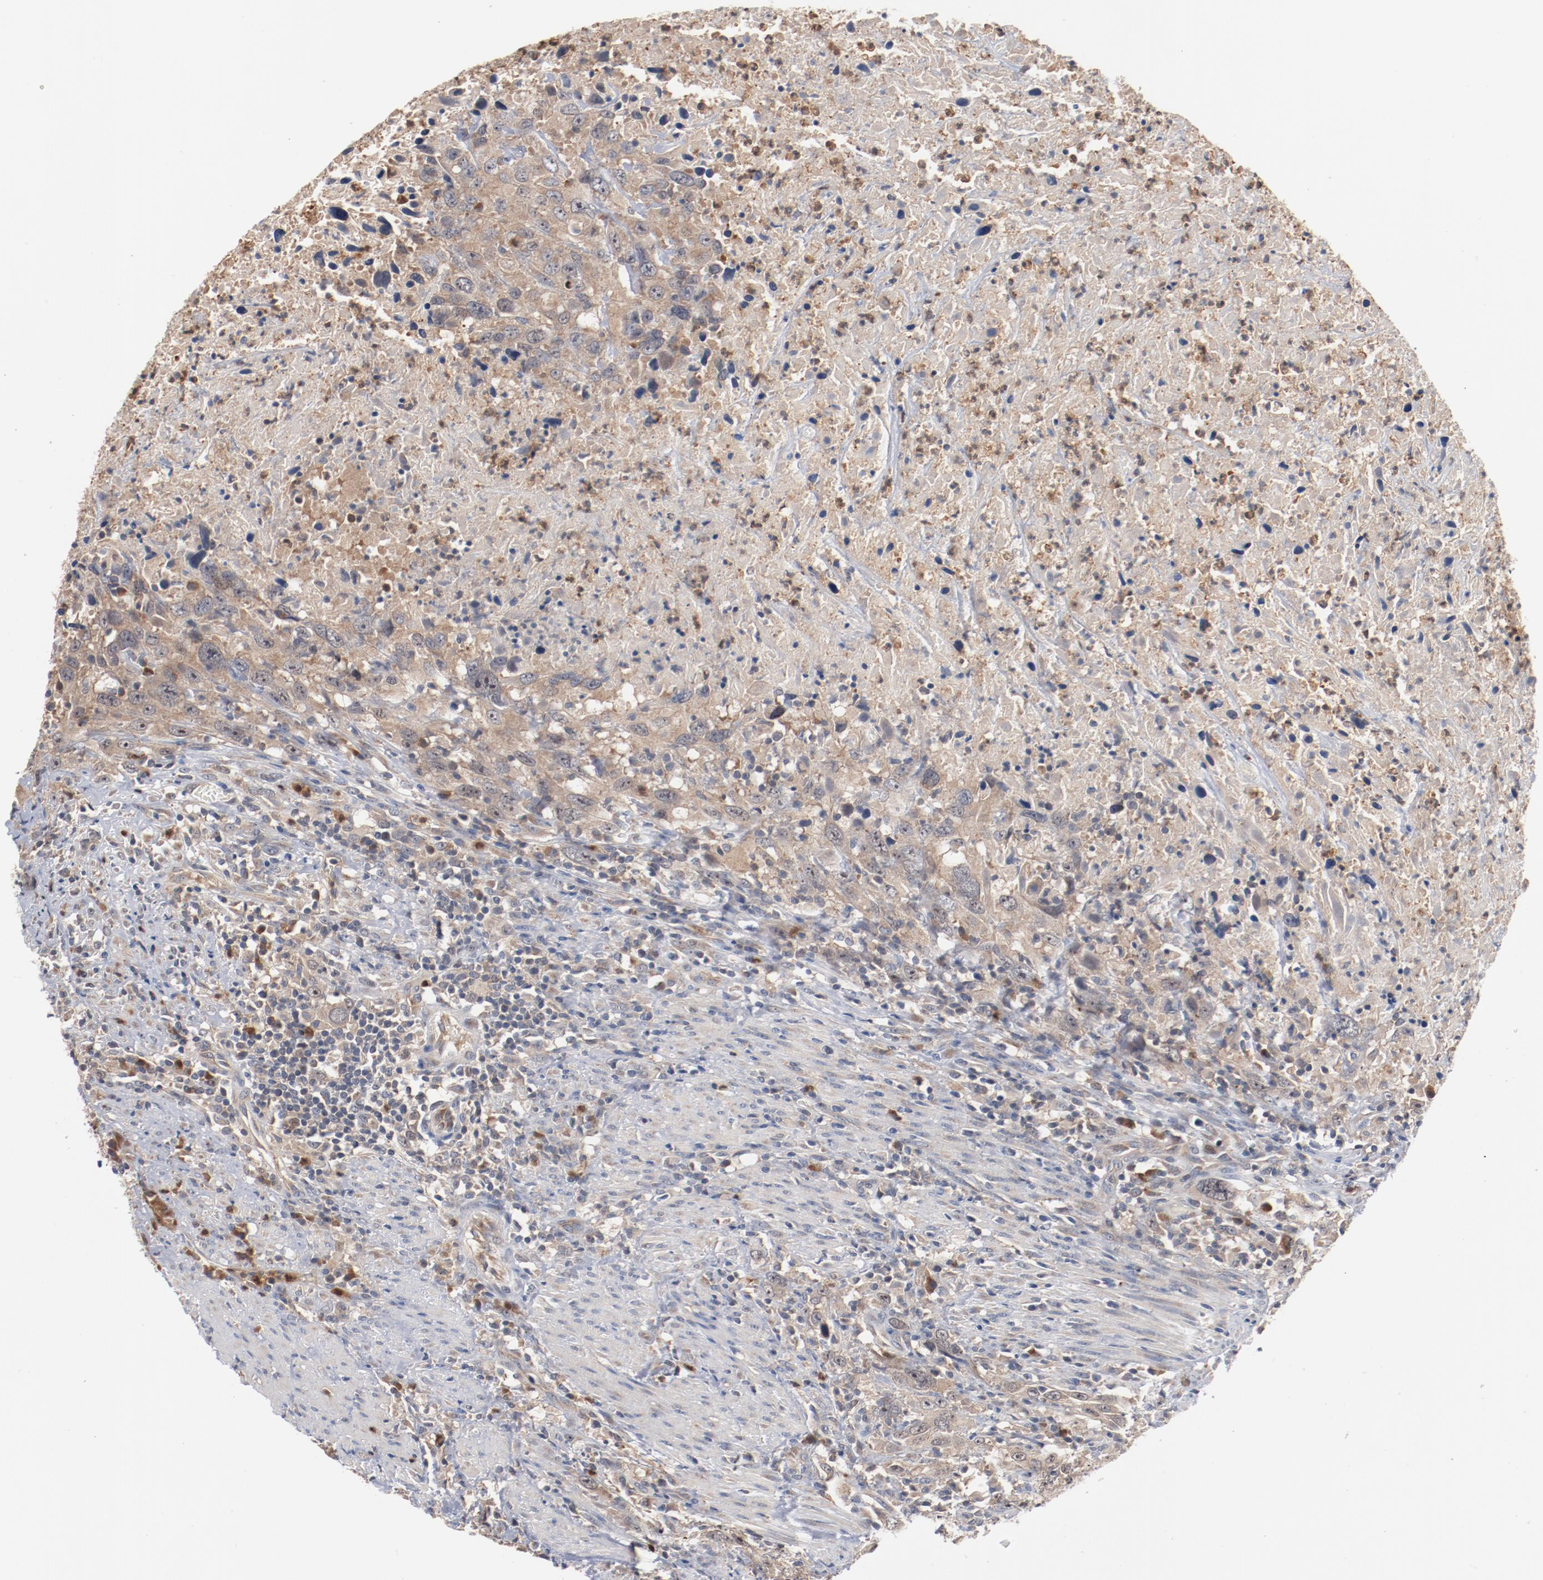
{"staining": {"intensity": "weak", "quantity": ">75%", "location": "cytoplasmic/membranous"}, "tissue": "urothelial cancer", "cell_type": "Tumor cells", "image_type": "cancer", "snomed": [{"axis": "morphology", "description": "Urothelial carcinoma, High grade"}, {"axis": "topography", "description": "Urinary bladder"}], "caption": "An image of human urothelial carcinoma (high-grade) stained for a protein shows weak cytoplasmic/membranous brown staining in tumor cells. Immunohistochemistry (ihc) stains the protein in brown and the nuclei are stained blue.", "gene": "RNASE11", "patient": {"sex": "male", "age": 61}}